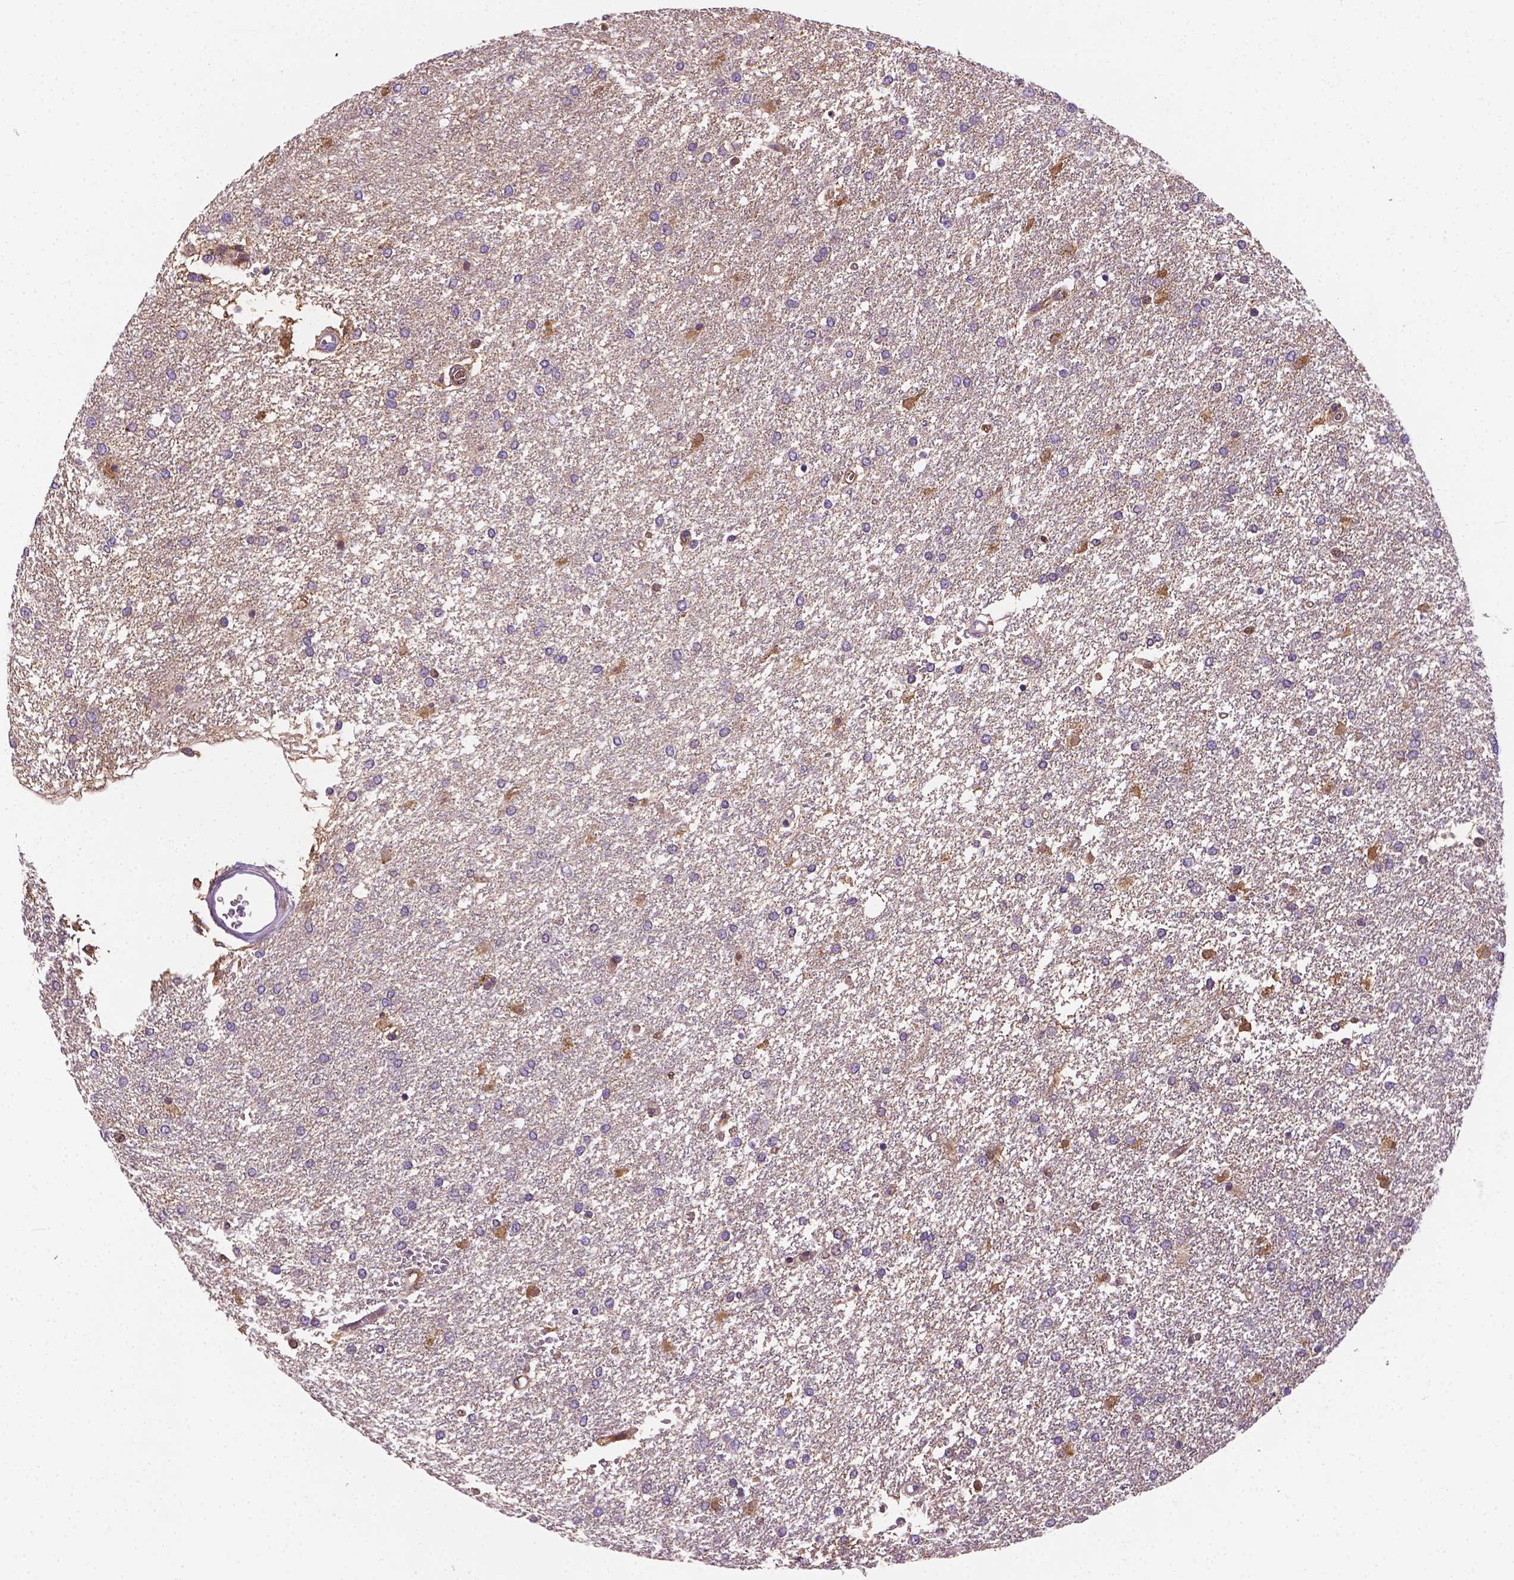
{"staining": {"intensity": "negative", "quantity": "none", "location": "none"}, "tissue": "glioma", "cell_type": "Tumor cells", "image_type": "cancer", "snomed": [{"axis": "morphology", "description": "Glioma, malignant, High grade"}, {"axis": "topography", "description": "Brain"}], "caption": "This is an immunohistochemistry (IHC) micrograph of high-grade glioma (malignant). There is no staining in tumor cells.", "gene": "APOE", "patient": {"sex": "female", "age": 61}}